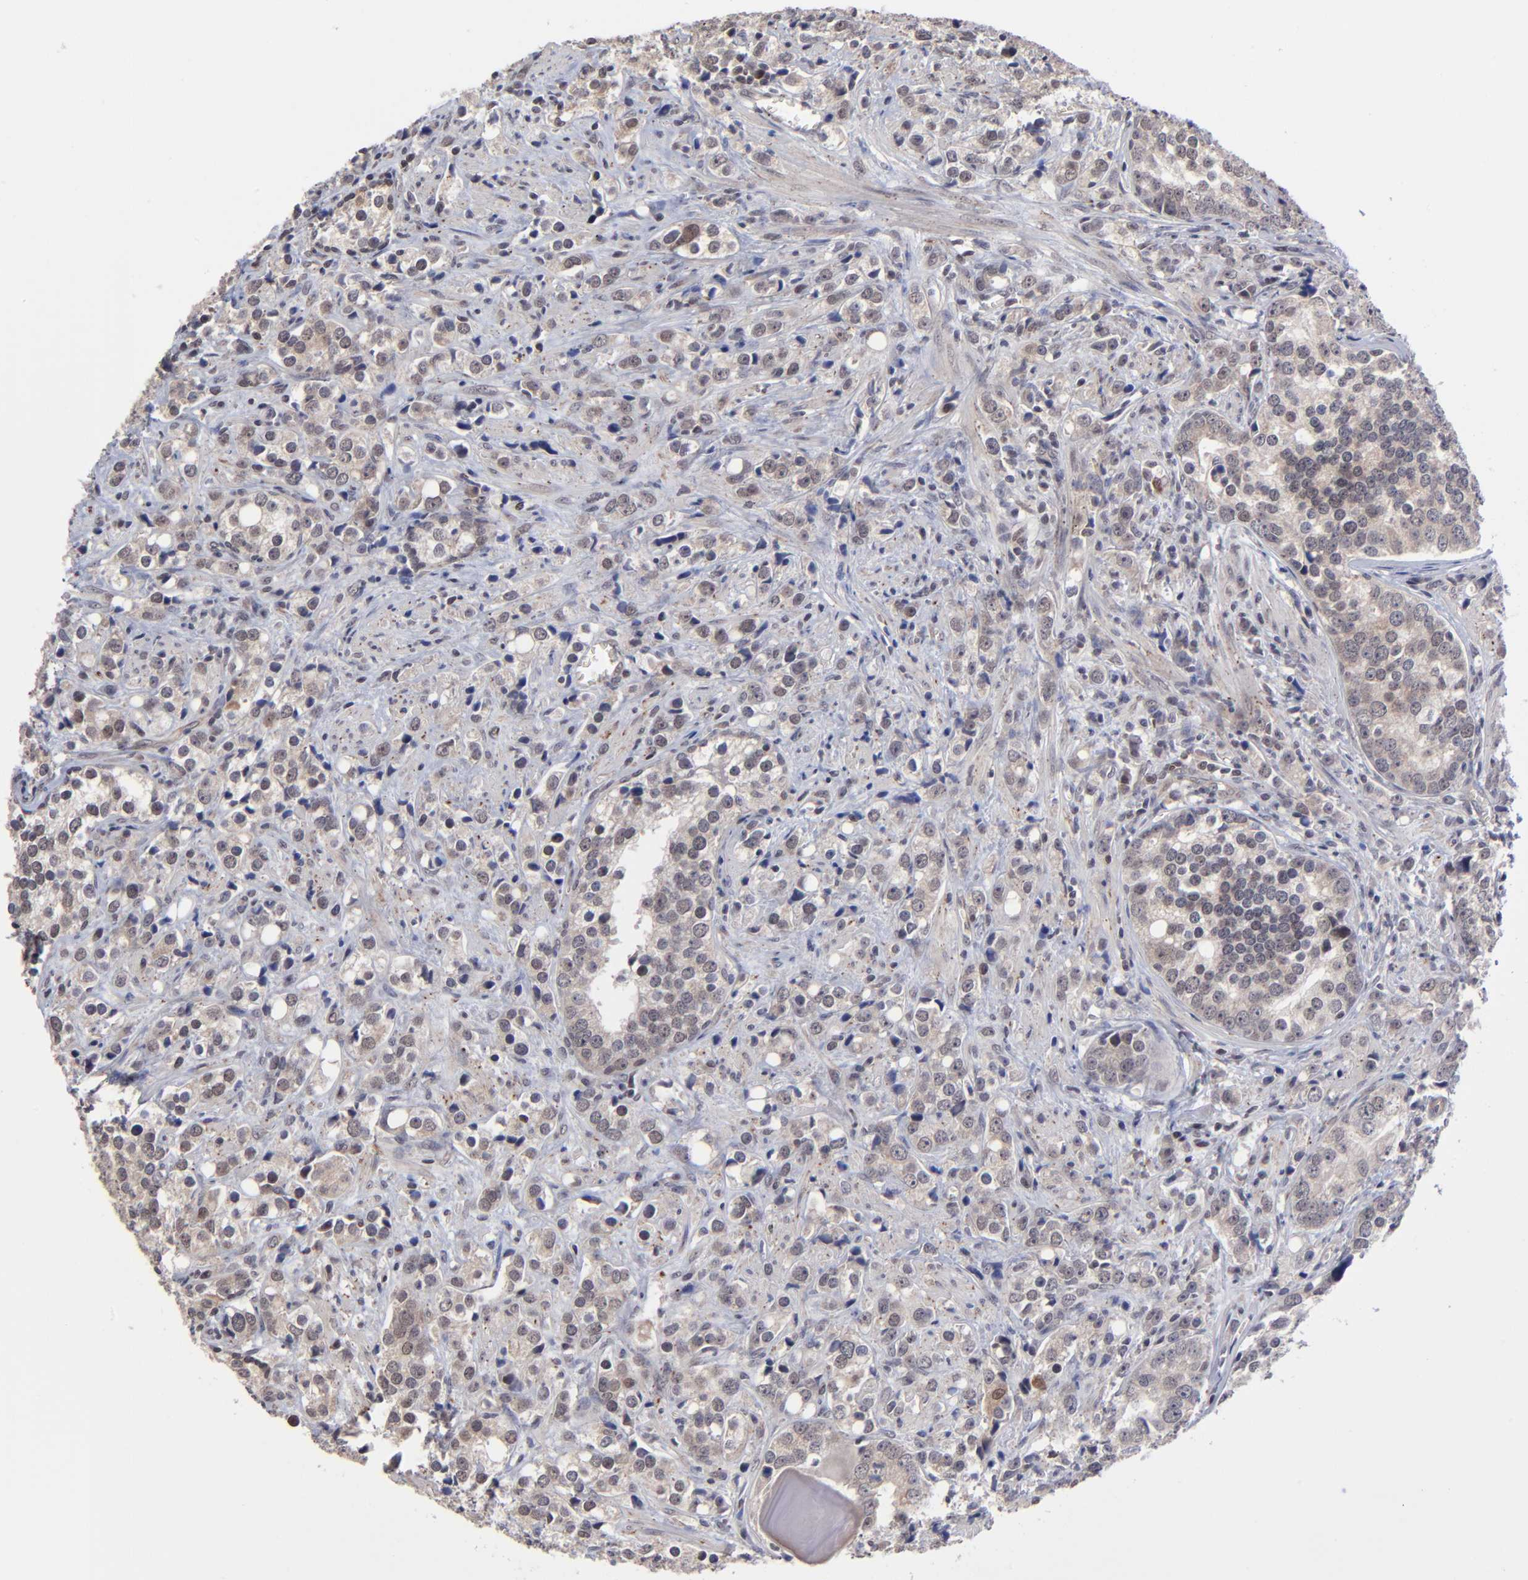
{"staining": {"intensity": "weak", "quantity": "25%-75%", "location": "cytoplasmic/membranous"}, "tissue": "prostate cancer", "cell_type": "Tumor cells", "image_type": "cancer", "snomed": [{"axis": "morphology", "description": "Adenocarcinoma, High grade"}, {"axis": "topography", "description": "Prostate"}], "caption": "Human prostate high-grade adenocarcinoma stained with a brown dye displays weak cytoplasmic/membranous positive positivity in about 25%-75% of tumor cells.", "gene": "ZNF419", "patient": {"sex": "male", "age": 71}}